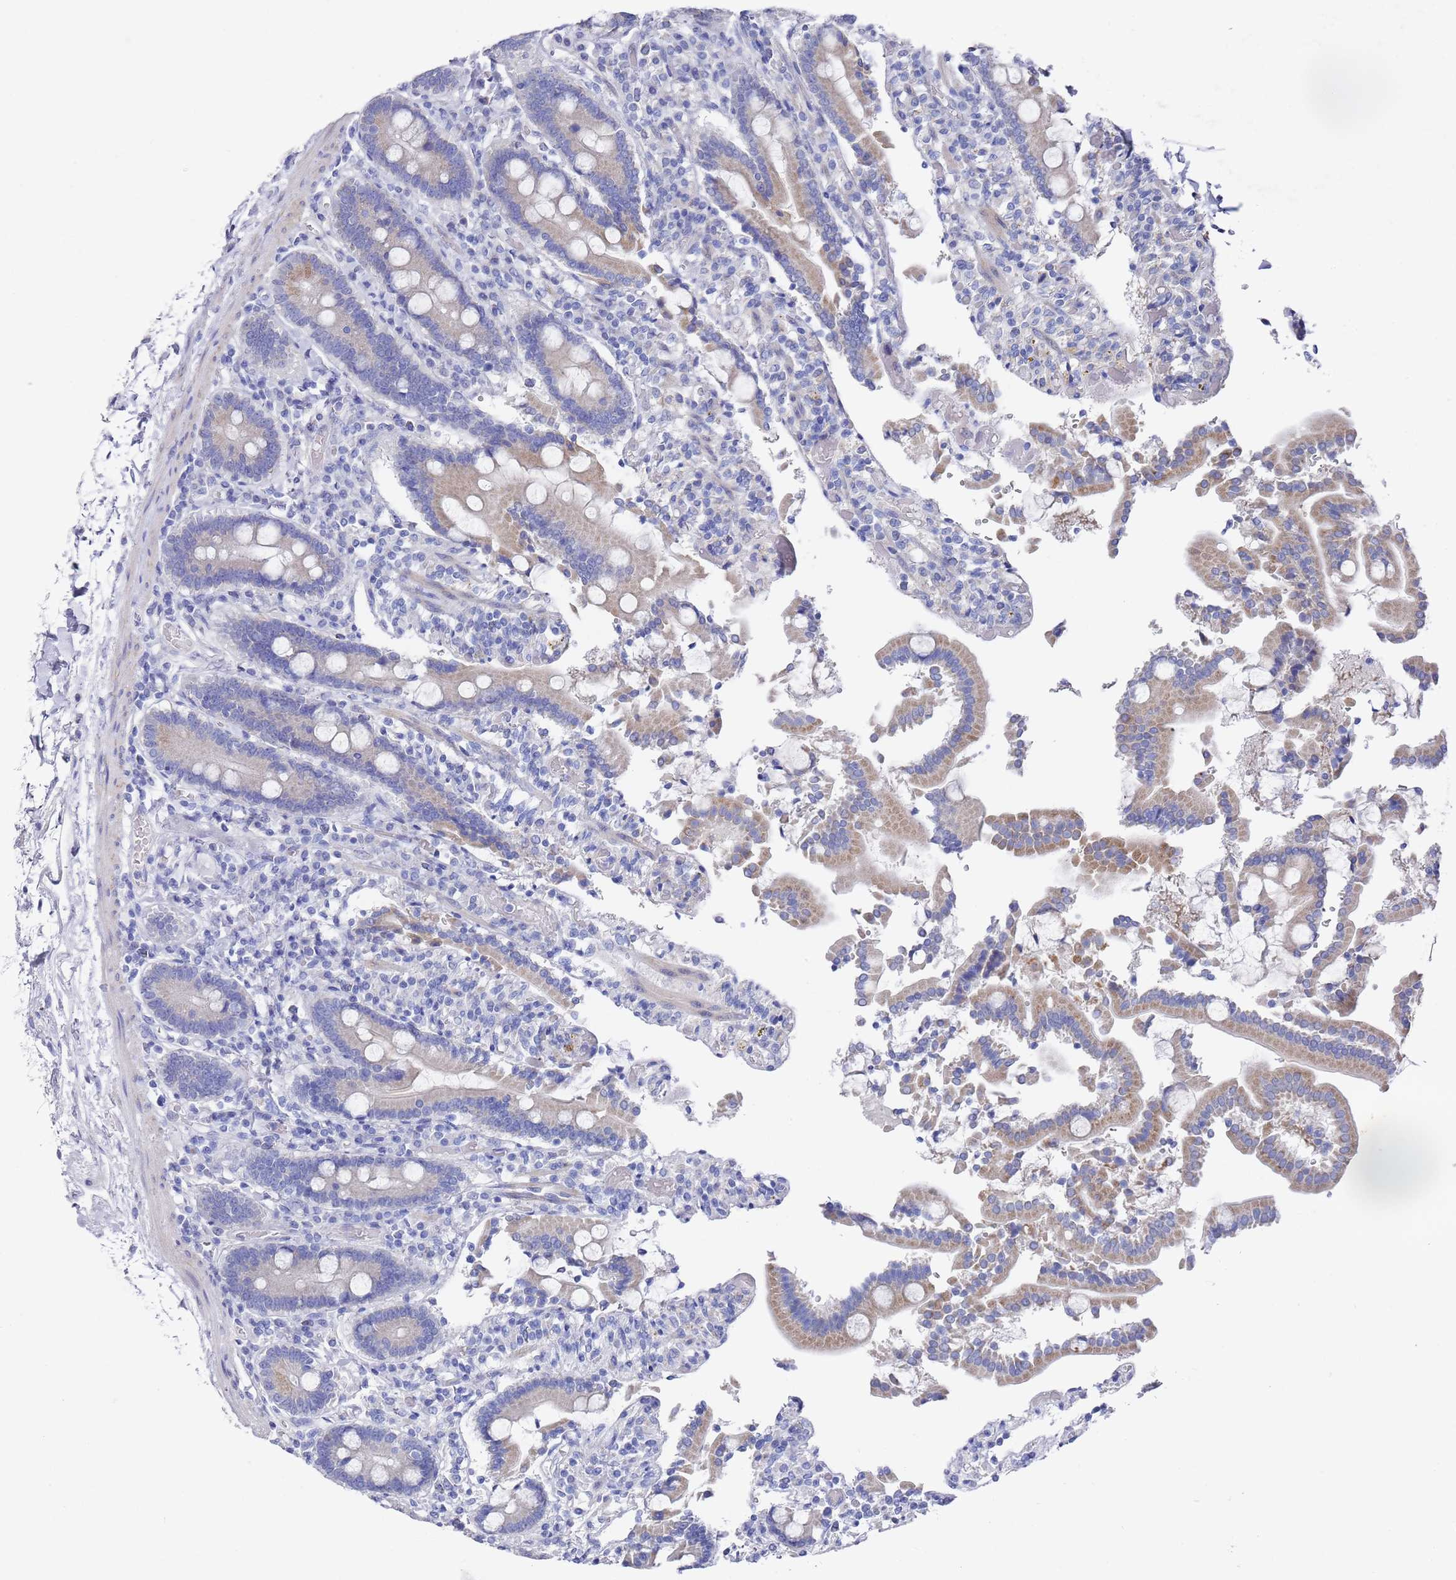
{"staining": {"intensity": "strong", "quantity": "25%-75%", "location": "cytoplasmic/membranous"}, "tissue": "duodenum", "cell_type": "Glandular cells", "image_type": "normal", "snomed": [{"axis": "morphology", "description": "Normal tissue, NOS"}, {"axis": "topography", "description": "Duodenum"}], "caption": "Benign duodenum exhibits strong cytoplasmic/membranous staining in approximately 25%-75% of glandular cells, visualized by immunohistochemistry. (brown staining indicates protein expression, while blue staining denotes nuclei).", "gene": "SCAPER", "patient": {"sex": "male", "age": 55}}